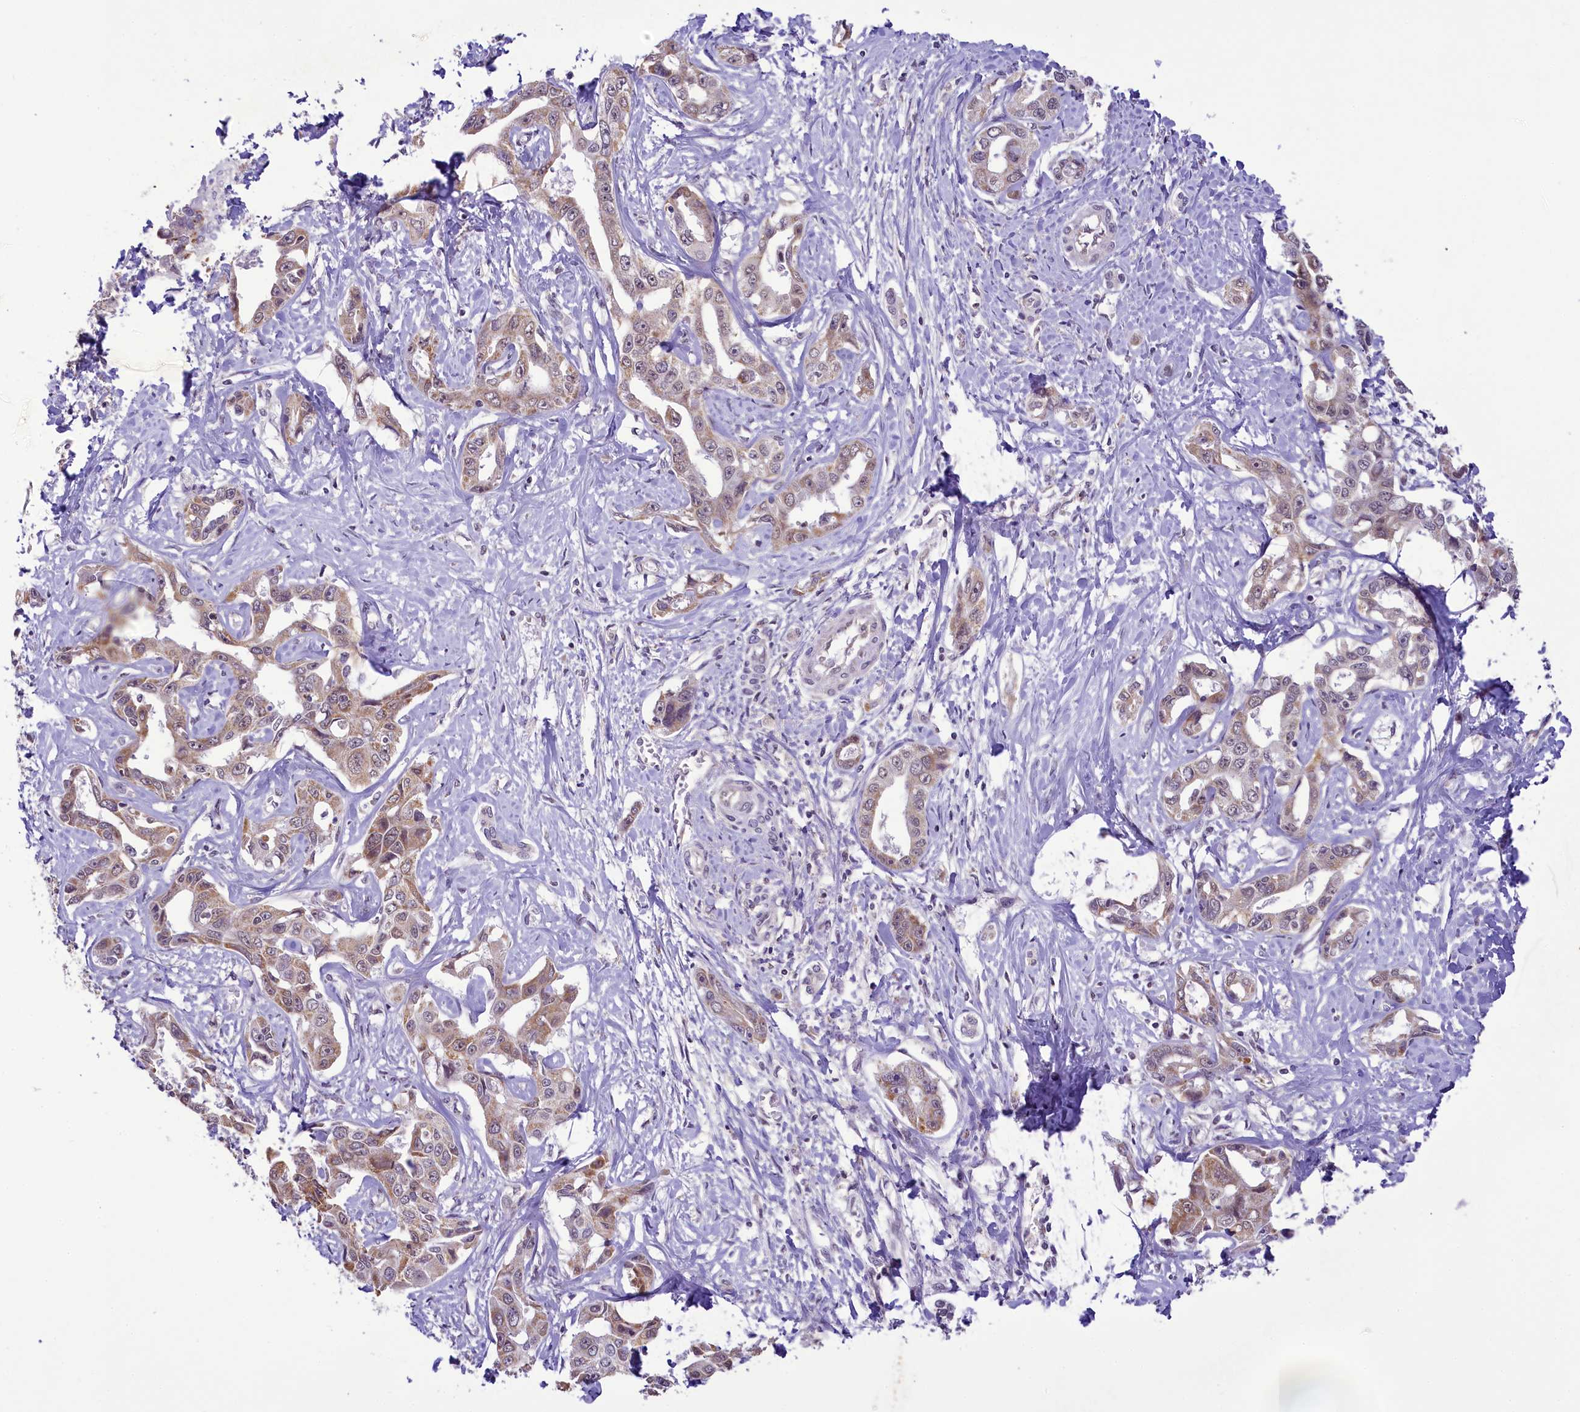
{"staining": {"intensity": "moderate", "quantity": "25%-75%", "location": "cytoplasmic/membranous"}, "tissue": "liver cancer", "cell_type": "Tumor cells", "image_type": "cancer", "snomed": [{"axis": "morphology", "description": "Cholangiocarcinoma"}, {"axis": "topography", "description": "Liver"}], "caption": "Approximately 25%-75% of tumor cells in liver cholangiocarcinoma reveal moderate cytoplasmic/membranous protein staining as visualized by brown immunohistochemical staining.", "gene": "PAF1", "patient": {"sex": "male", "age": 59}}